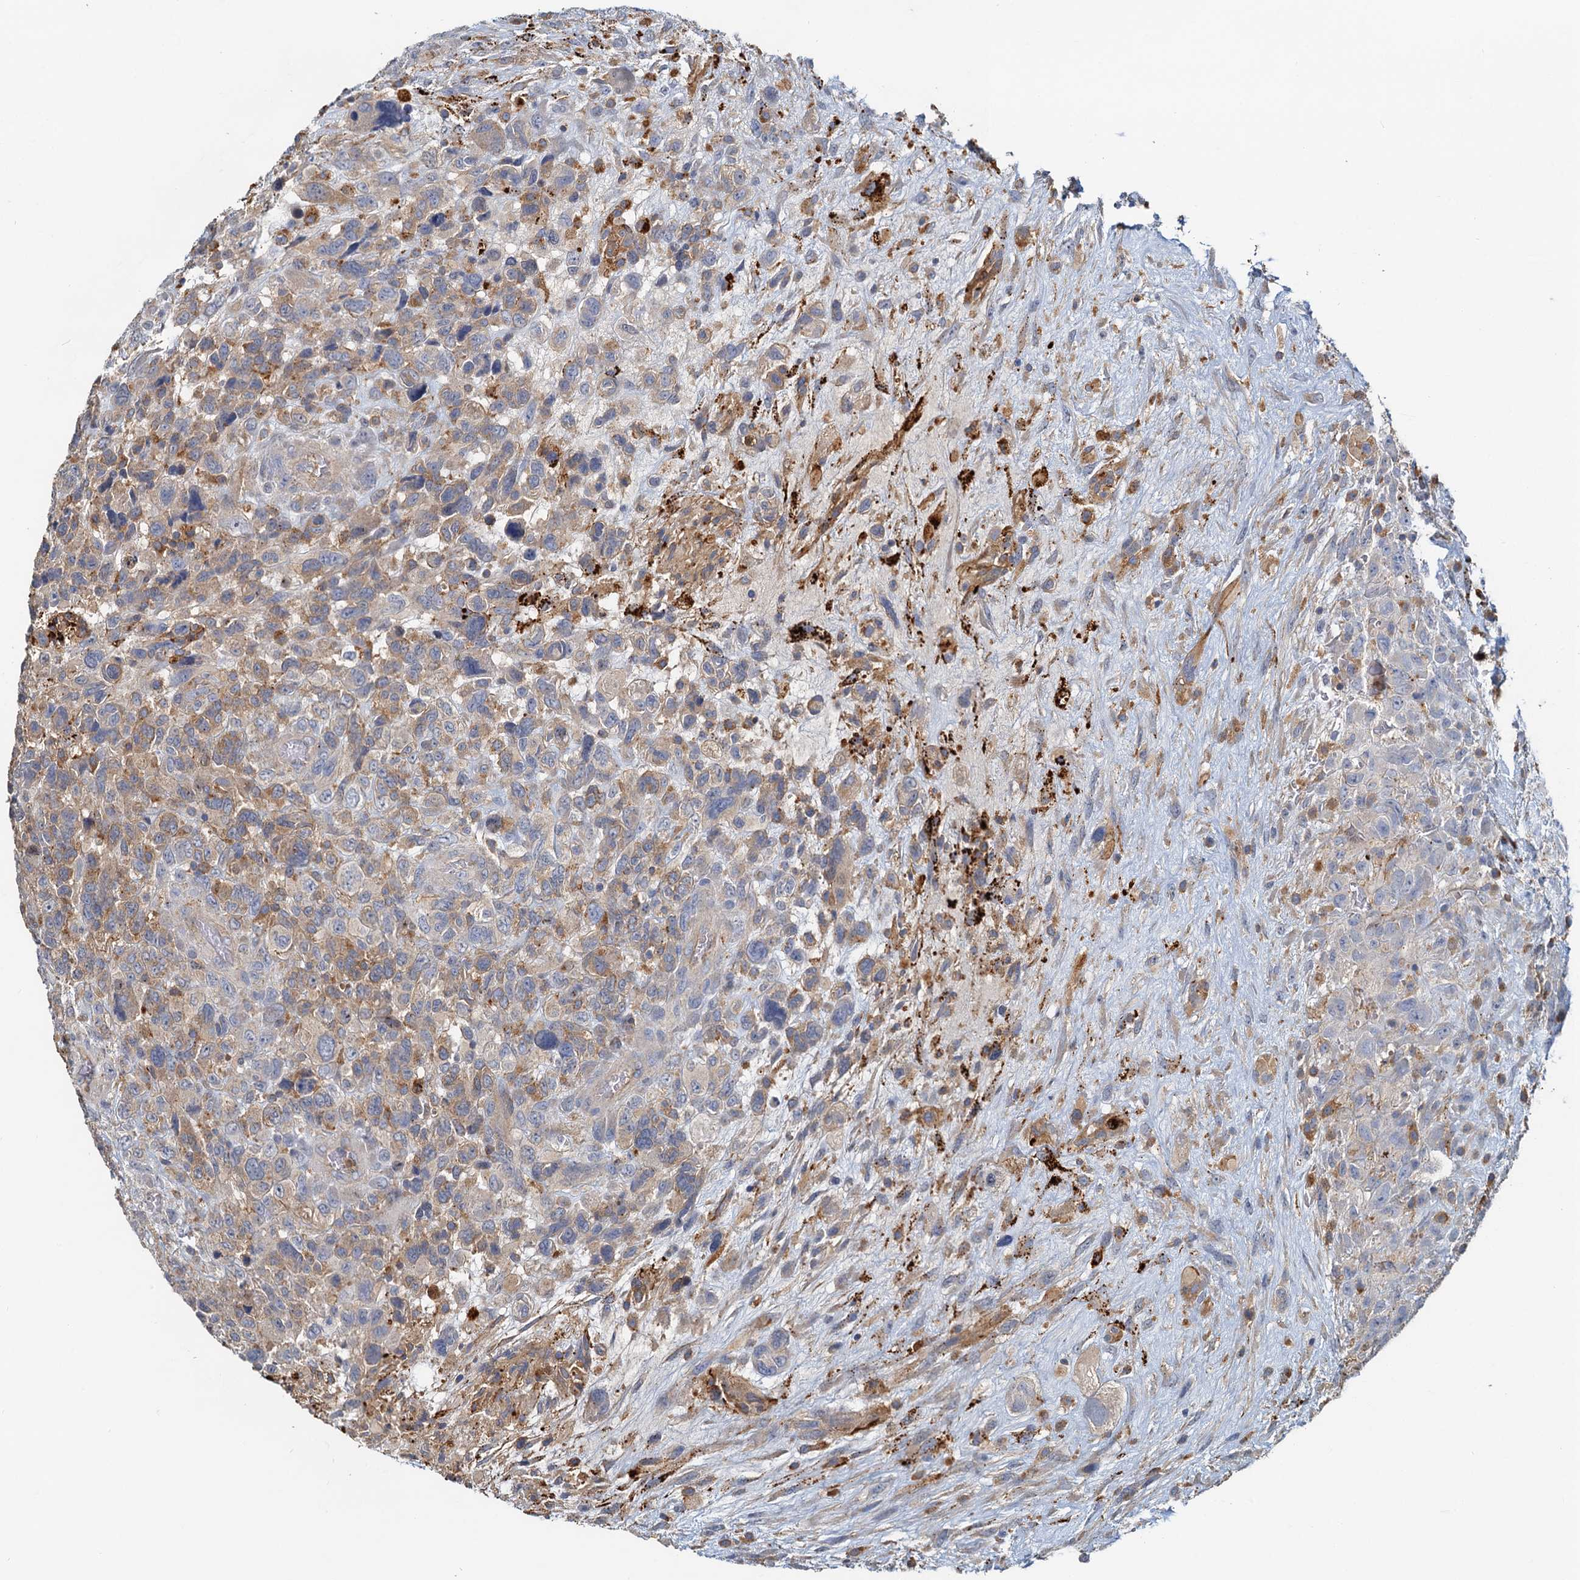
{"staining": {"intensity": "moderate", "quantity": "25%-75%", "location": "cytoplasmic/membranous"}, "tissue": "glioma", "cell_type": "Tumor cells", "image_type": "cancer", "snomed": [{"axis": "morphology", "description": "Glioma, malignant, High grade"}, {"axis": "topography", "description": "Brain"}], "caption": "This histopathology image demonstrates IHC staining of glioma, with medium moderate cytoplasmic/membranous positivity in approximately 25%-75% of tumor cells.", "gene": "TOLLIP", "patient": {"sex": "male", "age": 61}}